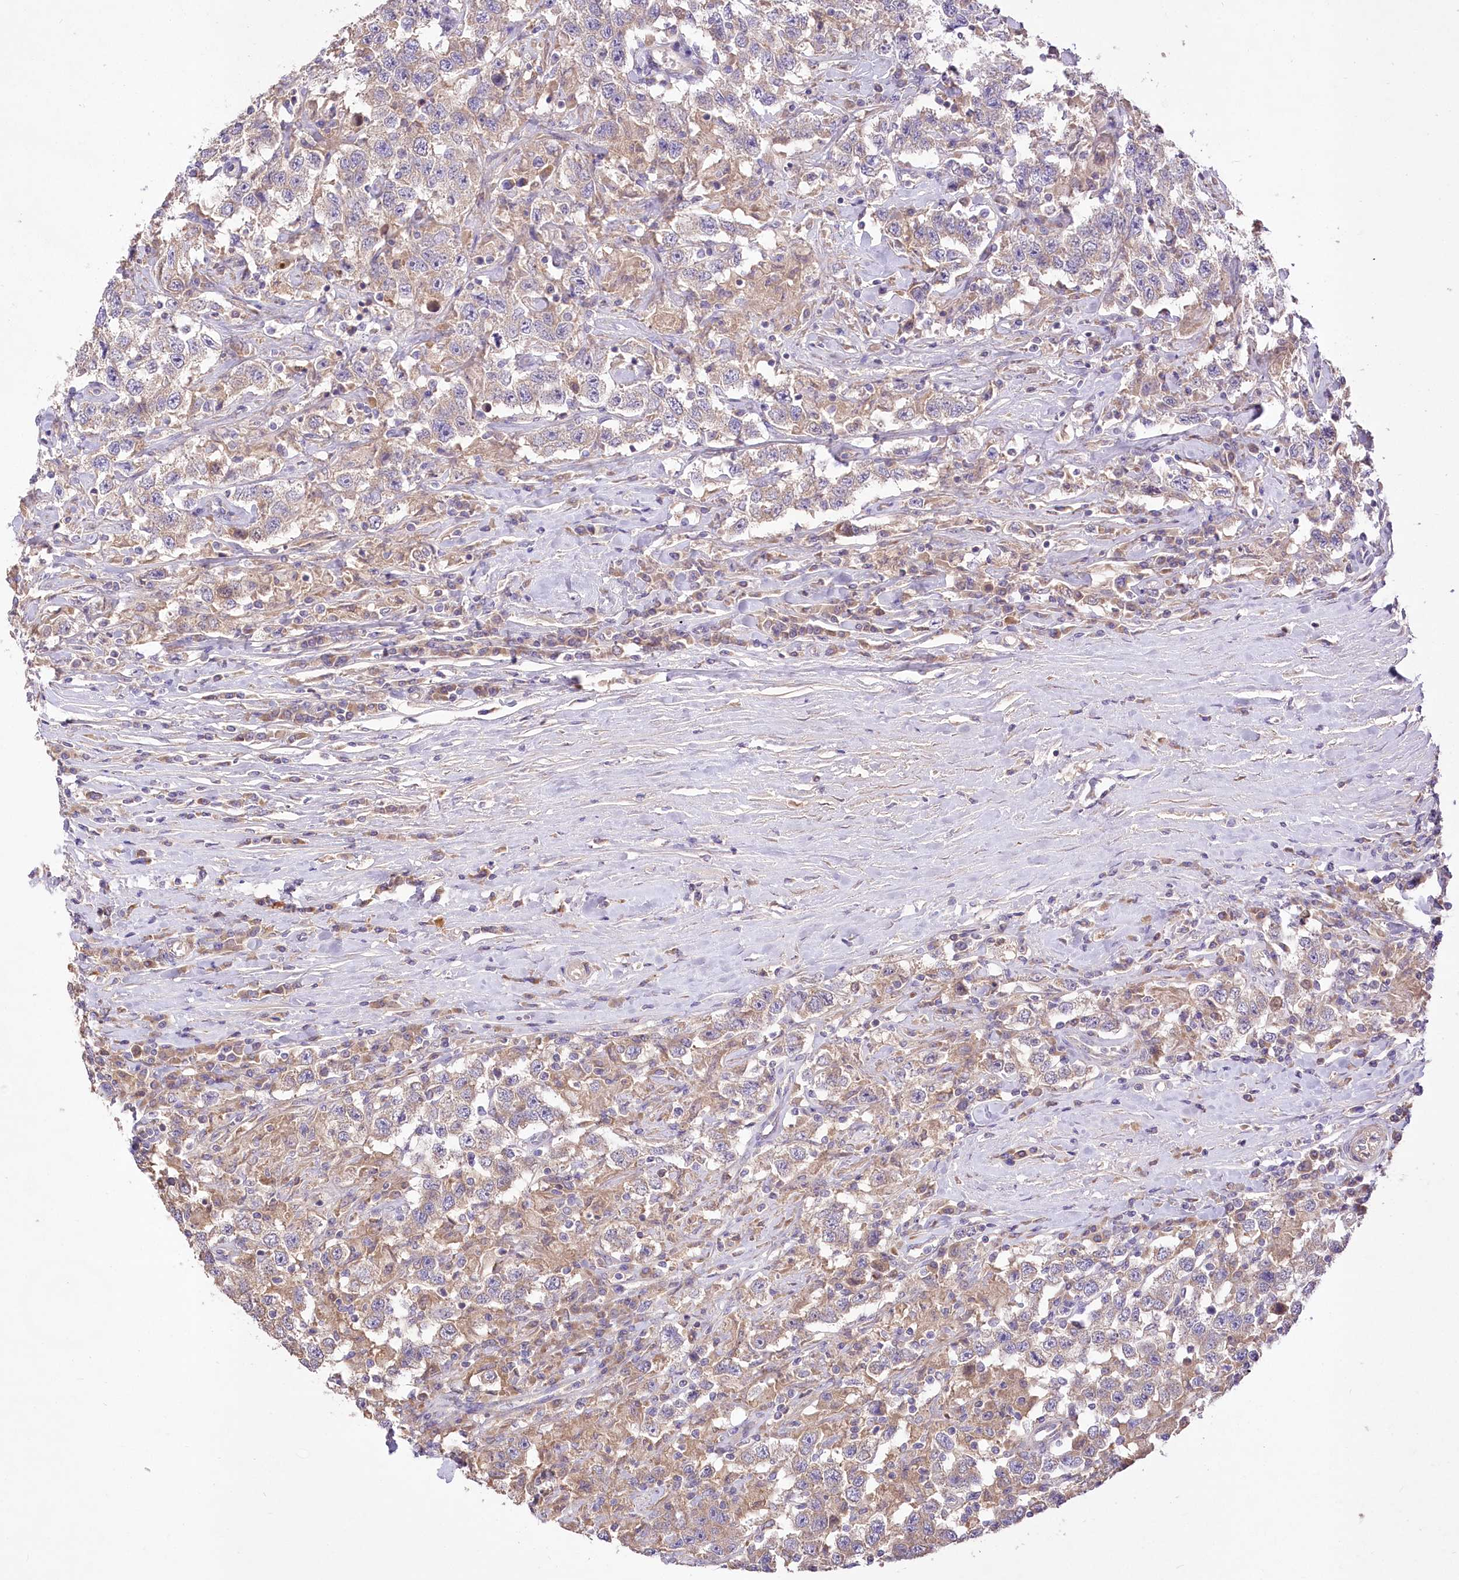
{"staining": {"intensity": "negative", "quantity": "none", "location": "none"}, "tissue": "testis cancer", "cell_type": "Tumor cells", "image_type": "cancer", "snomed": [{"axis": "morphology", "description": "Seminoma, NOS"}, {"axis": "topography", "description": "Testis"}], "caption": "Immunohistochemistry micrograph of testis seminoma stained for a protein (brown), which reveals no expression in tumor cells.", "gene": "PBLD", "patient": {"sex": "male", "age": 41}}